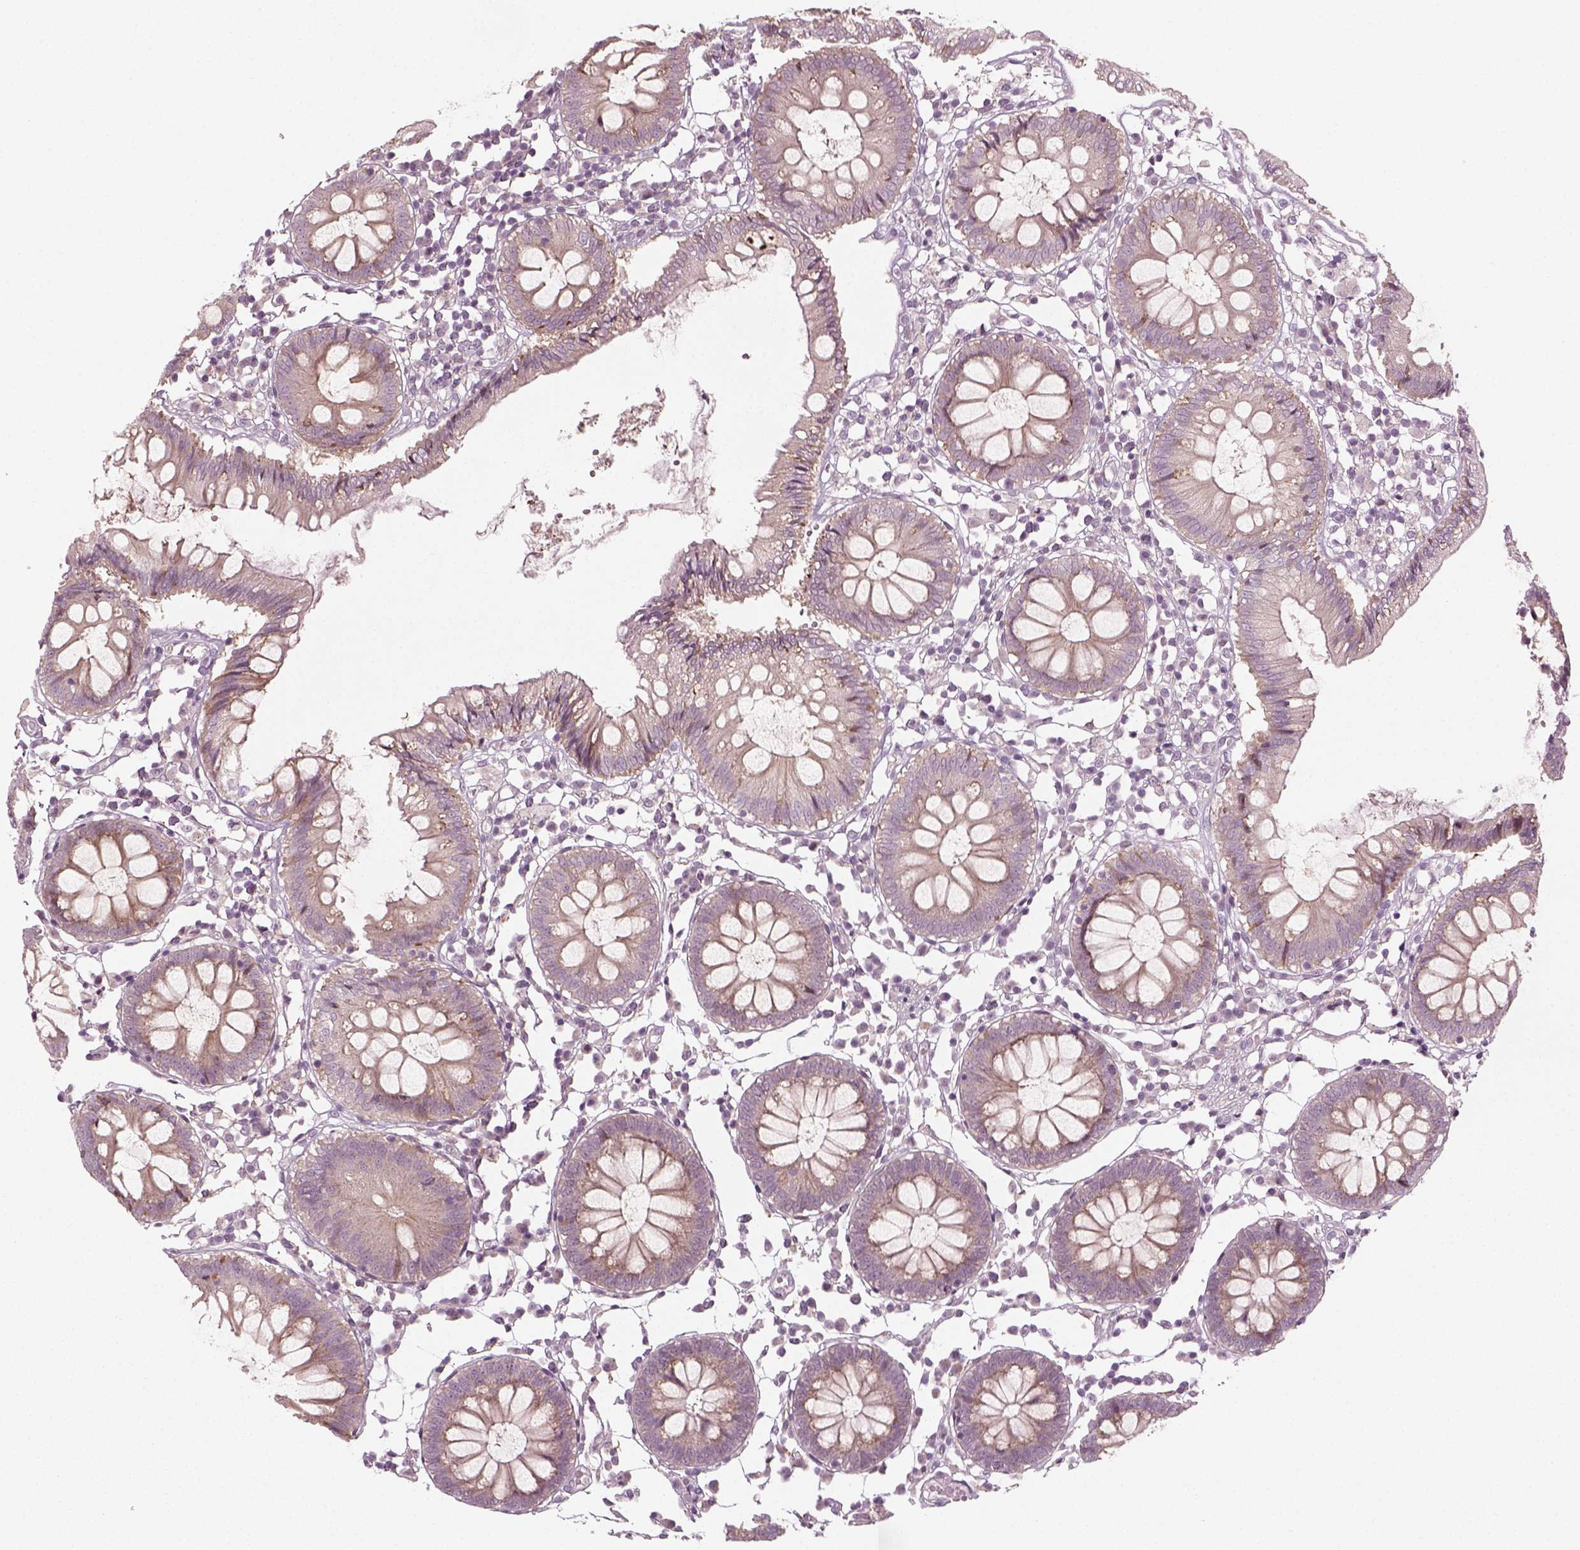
{"staining": {"intensity": "negative", "quantity": "none", "location": "none"}, "tissue": "colon", "cell_type": "Endothelial cells", "image_type": "normal", "snomed": [{"axis": "morphology", "description": "Normal tissue, NOS"}, {"axis": "morphology", "description": "Adenocarcinoma, NOS"}, {"axis": "topography", "description": "Colon"}], "caption": "Histopathology image shows no significant protein expression in endothelial cells of normal colon. (Brightfield microscopy of DAB immunohistochemistry (IHC) at high magnification).", "gene": "MLIP", "patient": {"sex": "male", "age": 83}}